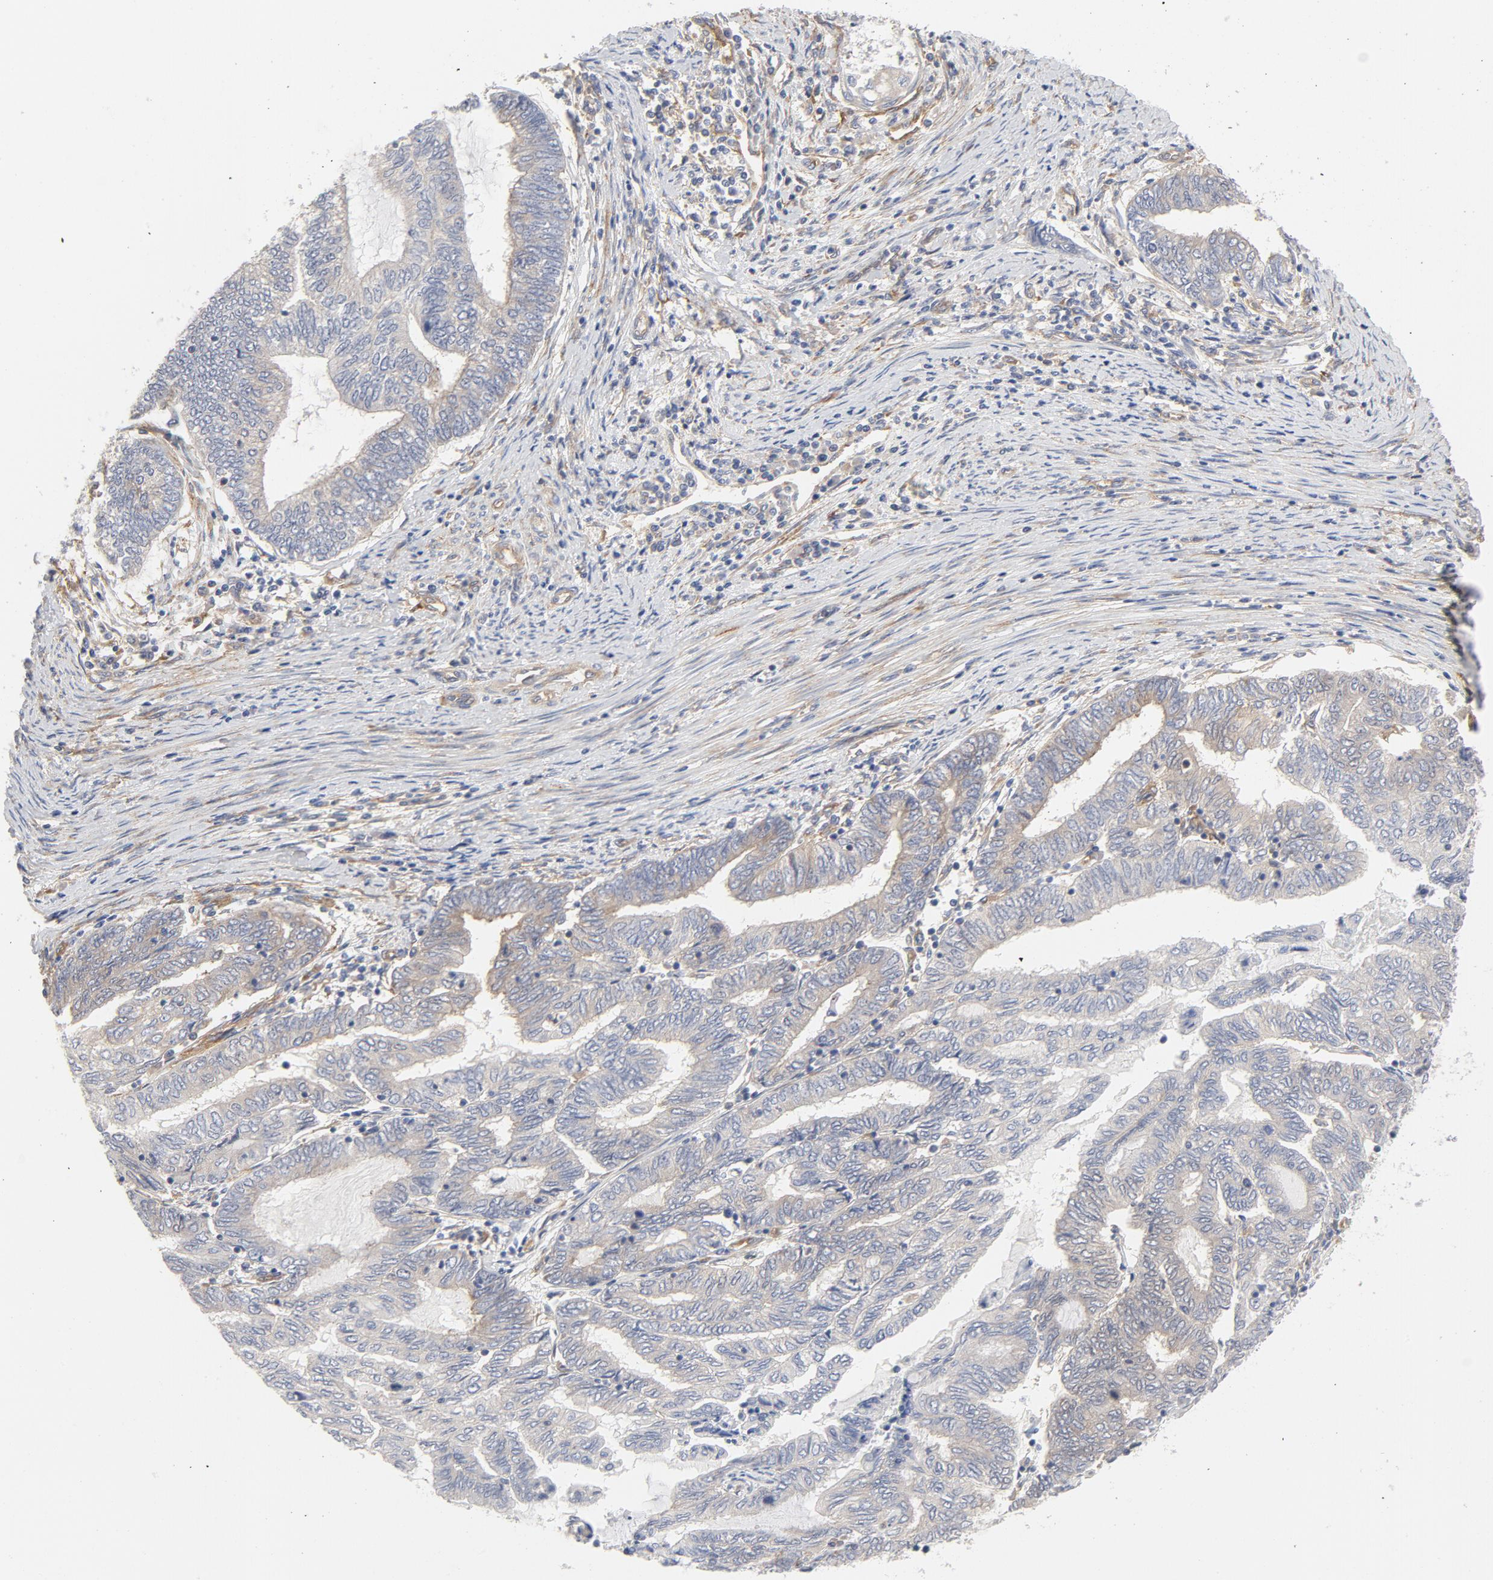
{"staining": {"intensity": "weak", "quantity": "25%-75%", "location": "cytoplasmic/membranous"}, "tissue": "endometrial cancer", "cell_type": "Tumor cells", "image_type": "cancer", "snomed": [{"axis": "morphology", "description": "Adenocarcinoma, NOS"}, {"axis": "topography", "description": "Uterus"}, {"axis": "topography", "description": "Endometrium"}], "caption": "Brown immunohistochemical staining in human adenocarcinoma (endometrial) exhibits weak cytoplasmic/membranous staining in approximately 25%-75% of tumor cells. The protein is shown in brown color, while the nuclei are stained blue.", "gene": "AP2A1", "patient": {"sex": "female", "age": 70}}